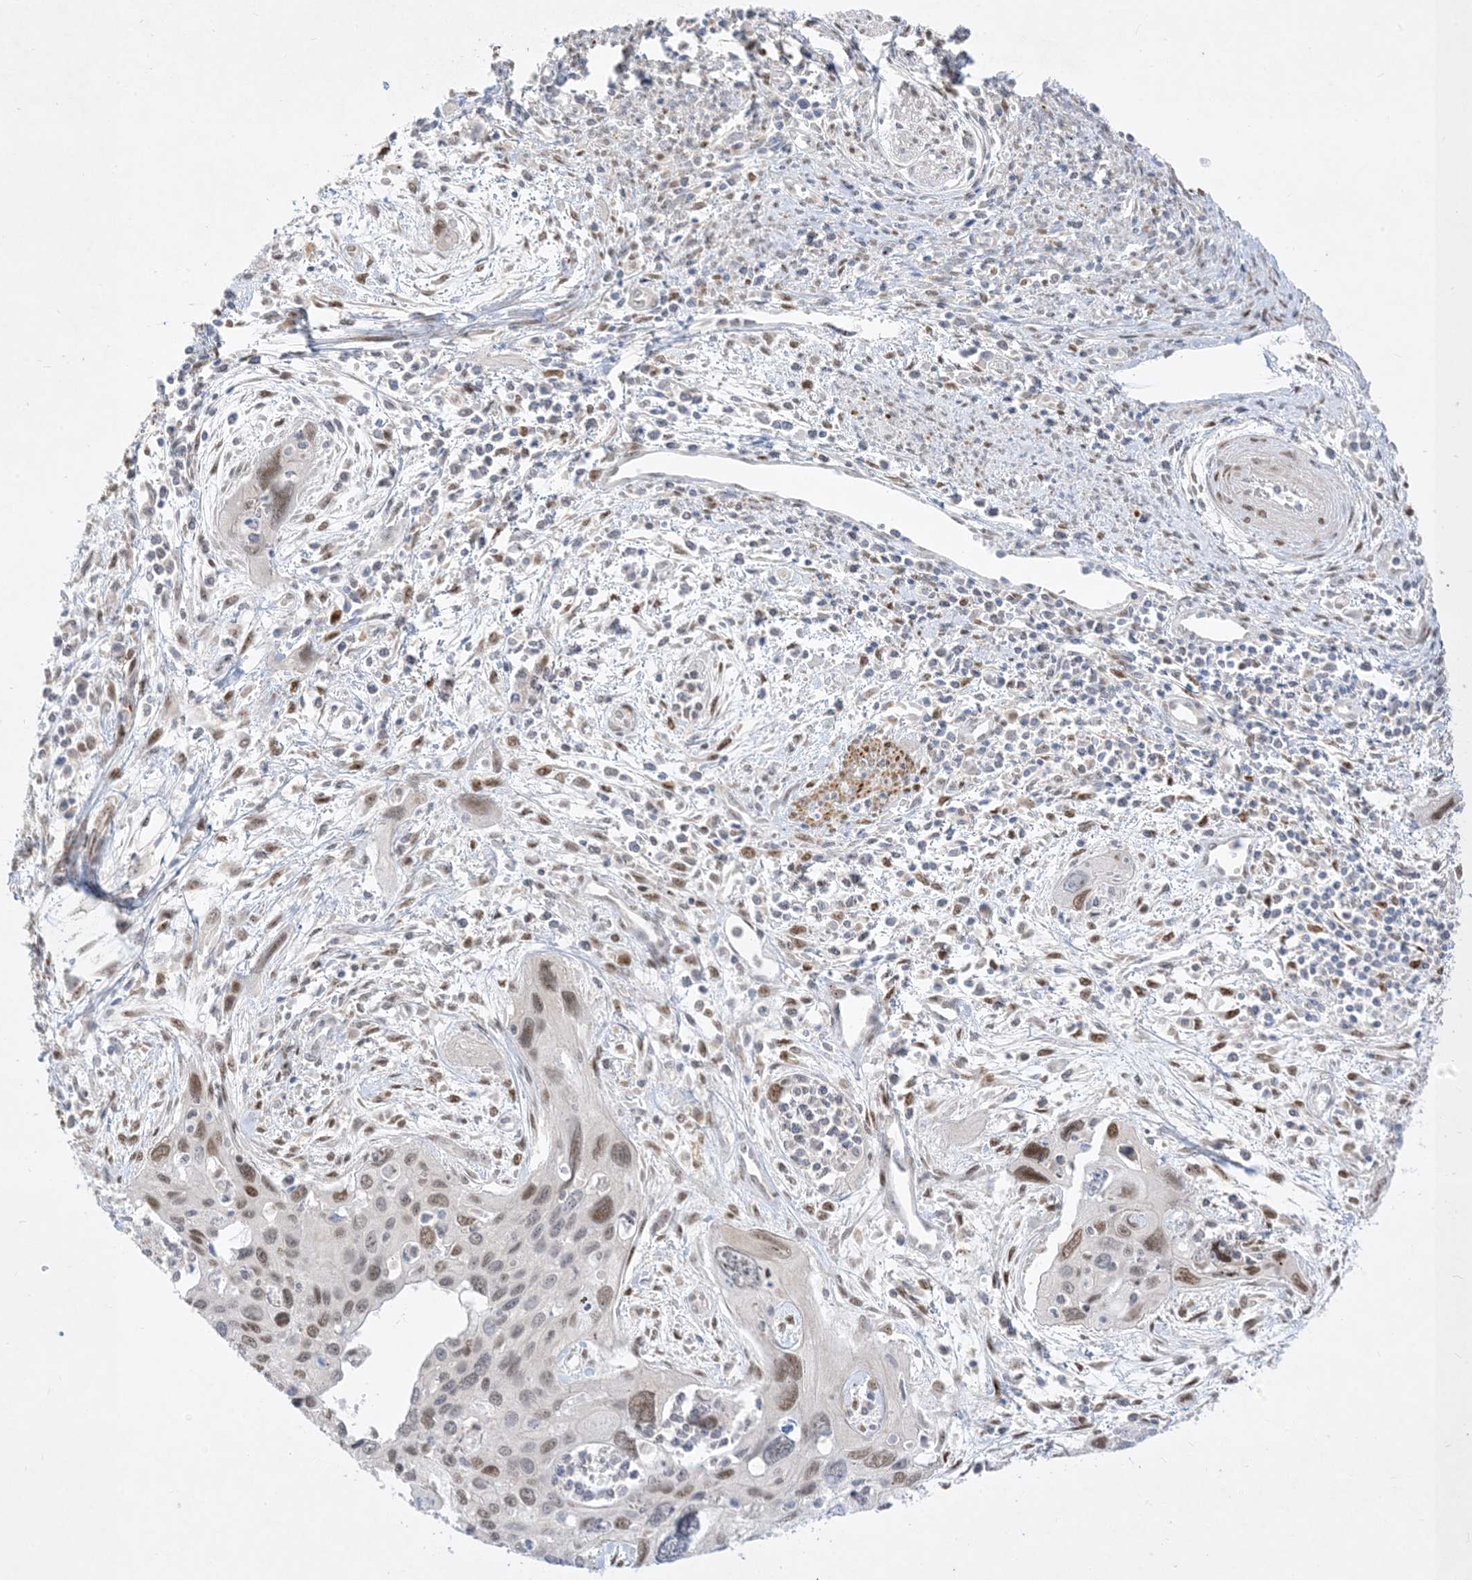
{"staining": {"intensity": "moderate", "quantity": "25%-75%", "location": "nuclear"}, "tissue": "cervical cancer", "cell_type": "Tumor cells", "image_type": "cancer", "snomed": [{"axis": "morphology", "description": "Squamous cell carcinoma, NOS"}, {"axis": "topography", "description": "Cervix"}], "caption": "Immunohistochemical staining of cervical cancer (squamous cell carcinoma) demonstrates moderate nuclear protein positivity in about 25%-75% of tumor cells. (brown staining indicates protein expression, while blue staining denotes nuclei).", "gene": "BHLHE40", "patient": {"sex": "female", "age": 55}}